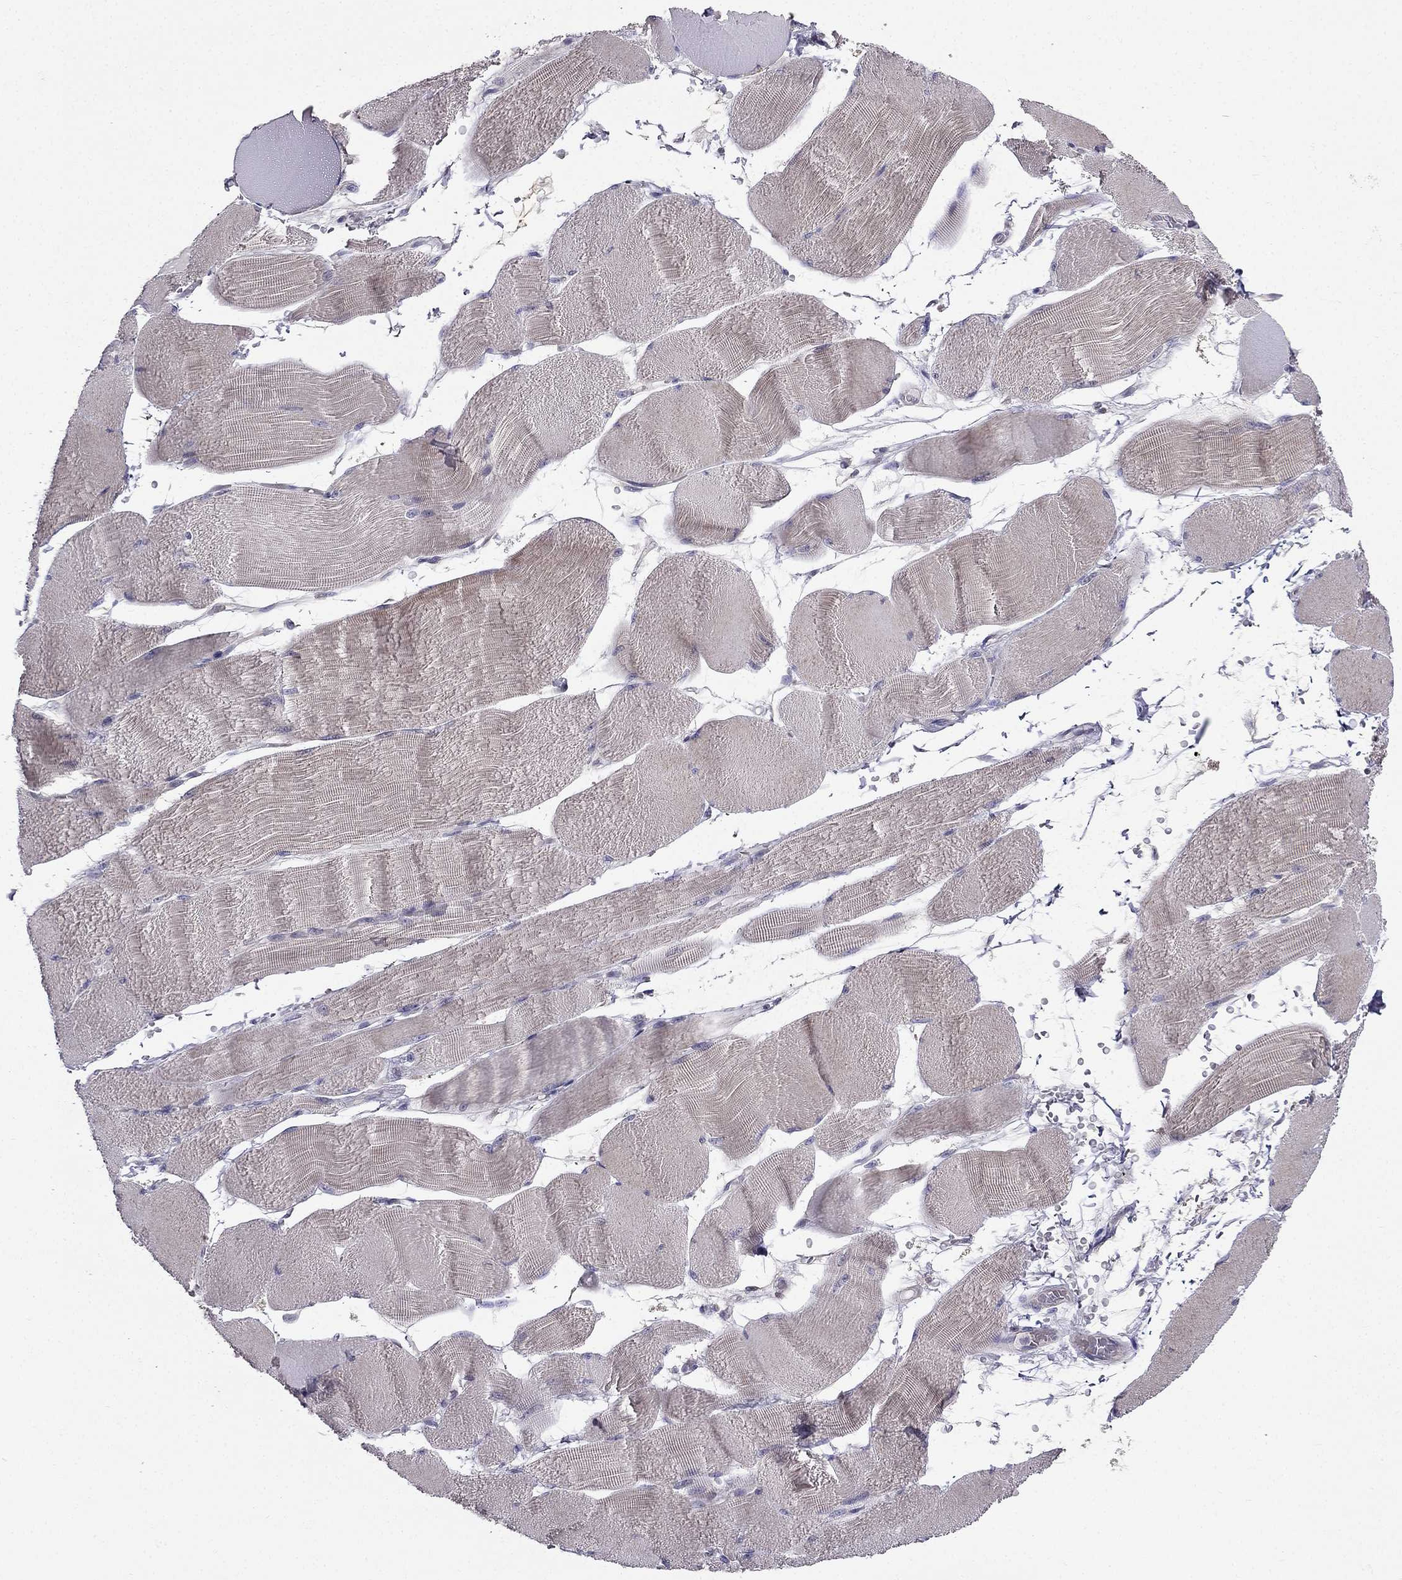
{"staining": {"intensity": "negative", "quantity": "none", "location": "none"}, "tissue": "skeletal muscle", "cell_type": "Myocytes", "image_type": "normal", "snomed": [{"axis": "morphology", "description": "Normal tissue, NOS"}, {"axis": "topography", "description": "Skeletal muscle"}], "caption": "Histopathology image shows no protein staining in myocytes of benign skeletal muscle. Brightfield microscopy of IHC stained with DAB (brown) and hematoxylin (blue), captured at high magnification.", "gene": "AS3MT", "patient": {"sex": "male", "age": 56}}